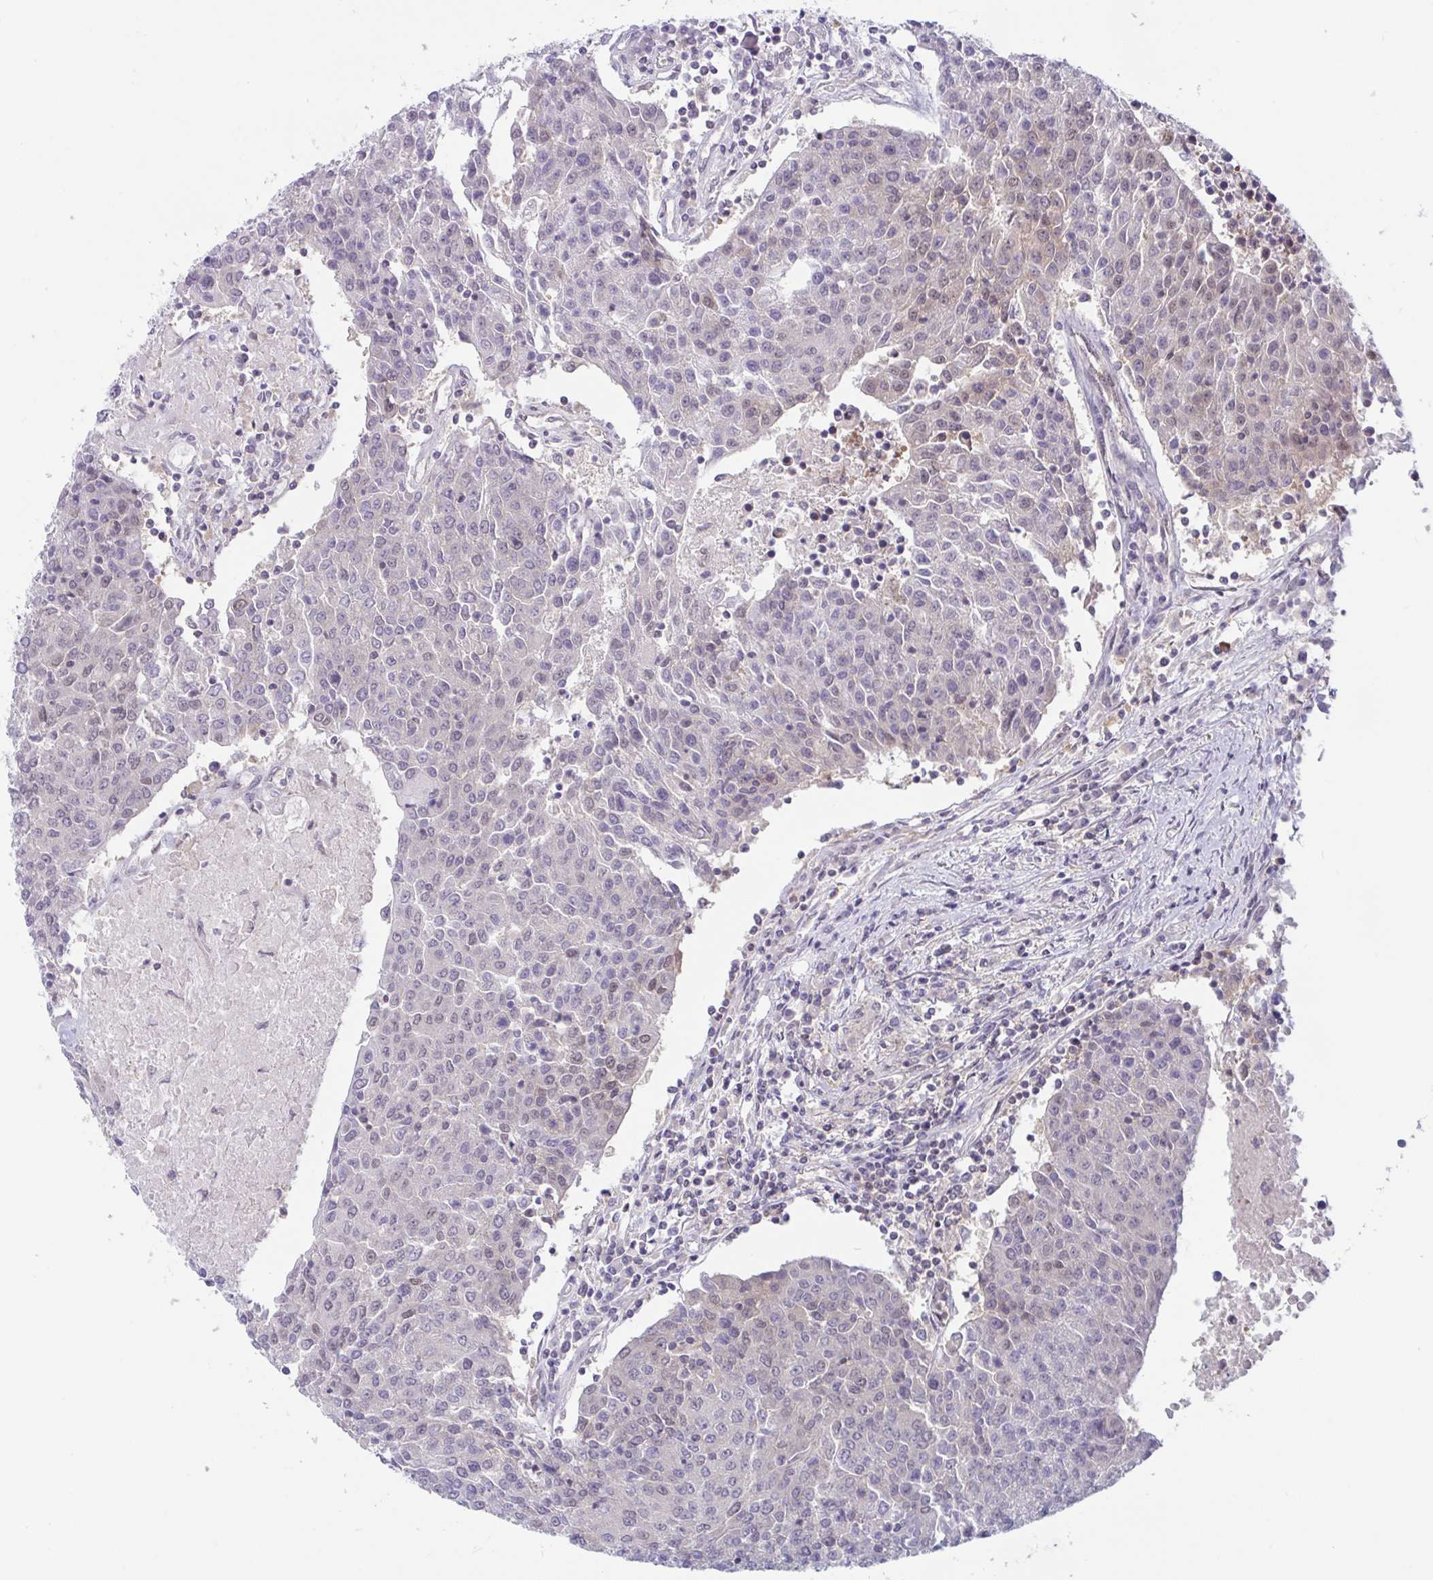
{"staining": {"intensity": "negative", "quantity": "none", "location": "none"}, "tissue": "urothelial cancer", "cell_type": "Tumor cells", "image_type": "cancer", "snomed": [{"axis": "morphology", "description": "Urothelial carcinoma, High grade"}, {"axis": "topography", "description": "Urinary bladder"}], "caption": "A micrograph of human high-grade urothelial carcinoma is negative for staining in tumor cells.", "gene": "TSN", "patient": {"sex": "female", "age": 85}}